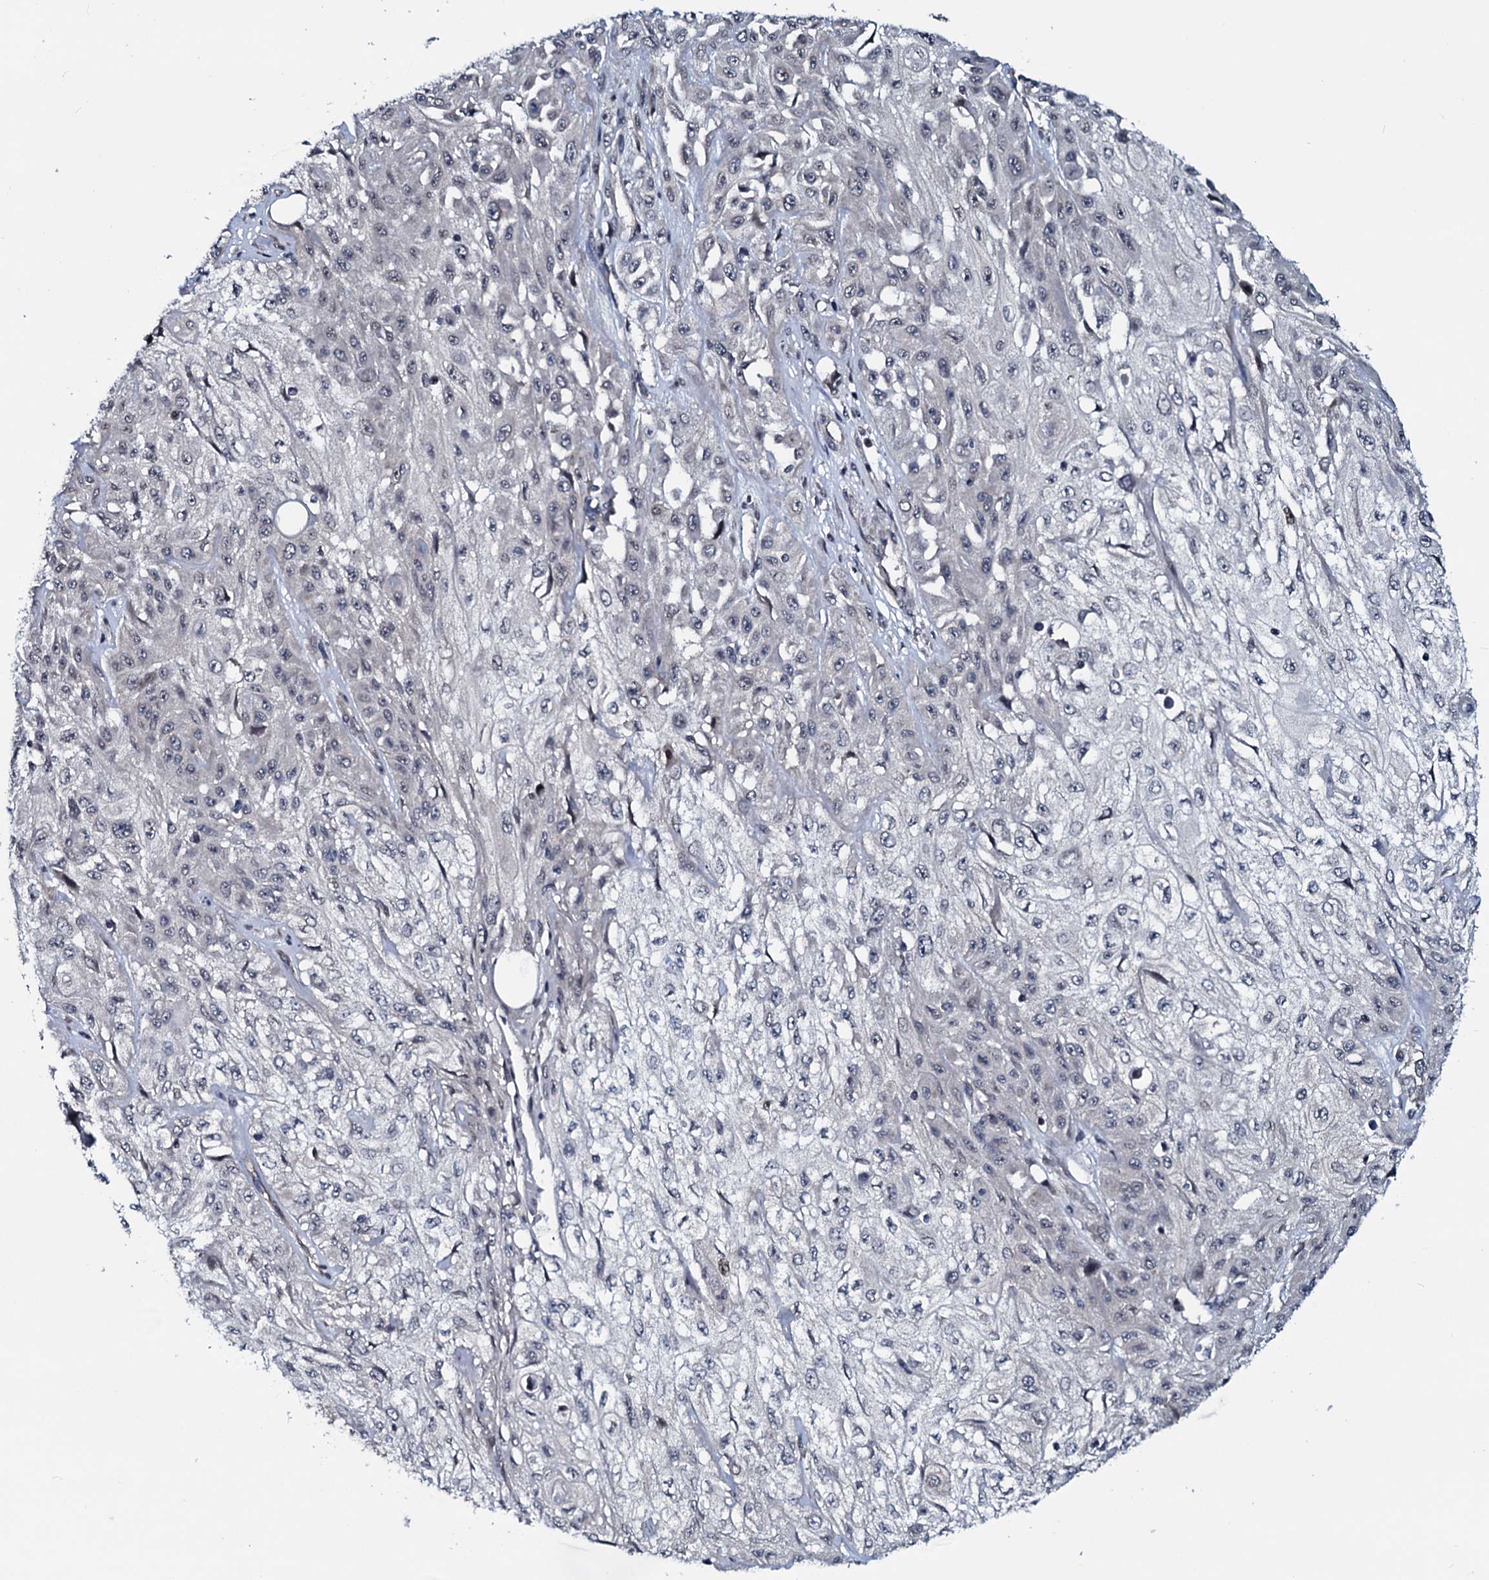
{"staining": {"intensity": "negative", "quantity": "none", "location": "none"}, "tissue": "skin cancer", "cell_type": "Tumor cells", "image_type": "cancer", "snomed": [{"axis": "morphology", "description": "Squamous cell carcinoma, NOS"}, {"axis": "morphology", "description": "Squamous cell carcinoma, metastatic, NOS"}, {"axis": "topography", "description": "Skin"}, {"axis": "topography", "description": "Lymph node"}], "caption": "The histopathology image displays no staining of tumor cells in skin cancer (squamous cell carcinoma).", "gene": "OGFOD2", "patient": {"sex": "male", "age": 75}}